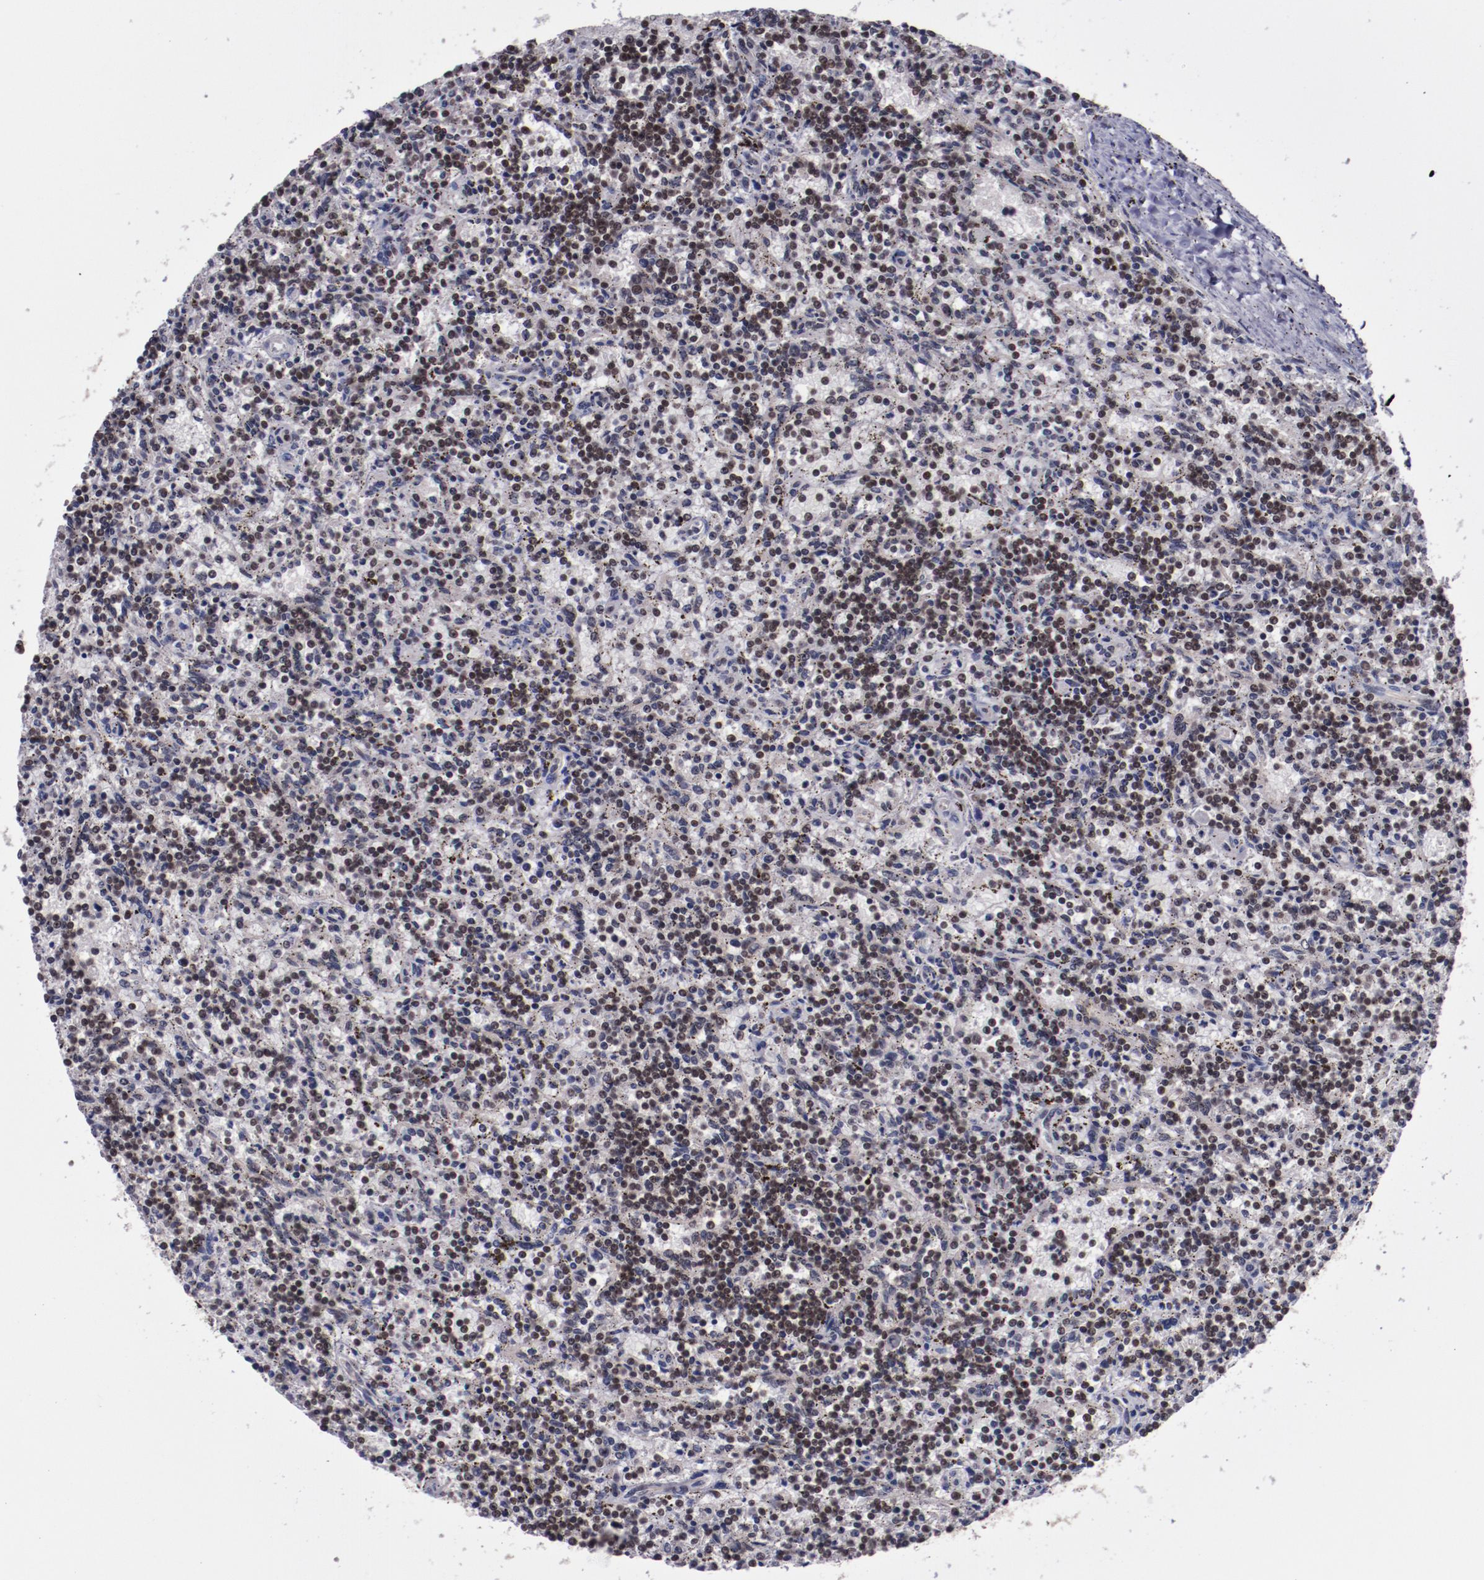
{"staining": {"intensity": "moderate", "quantity": ">75%", "location": "nuclear"}, "tissue": "lymphoma", "cell_type": "Tumor cells", "image_type": "cancer", "snomed": [{"axis": "morphology", "description": "Malignant lymphoma, non-Hodgkin's type, Low grade"}, {"axis": "topography", "description": "Spleen"}], "caption": "Protein staining by IHC displays moderate nuclear staining in about >75% of tumor cells in lymphoma.", "gene": "ERH", "patient": {"sex": "male", "age": 73}}